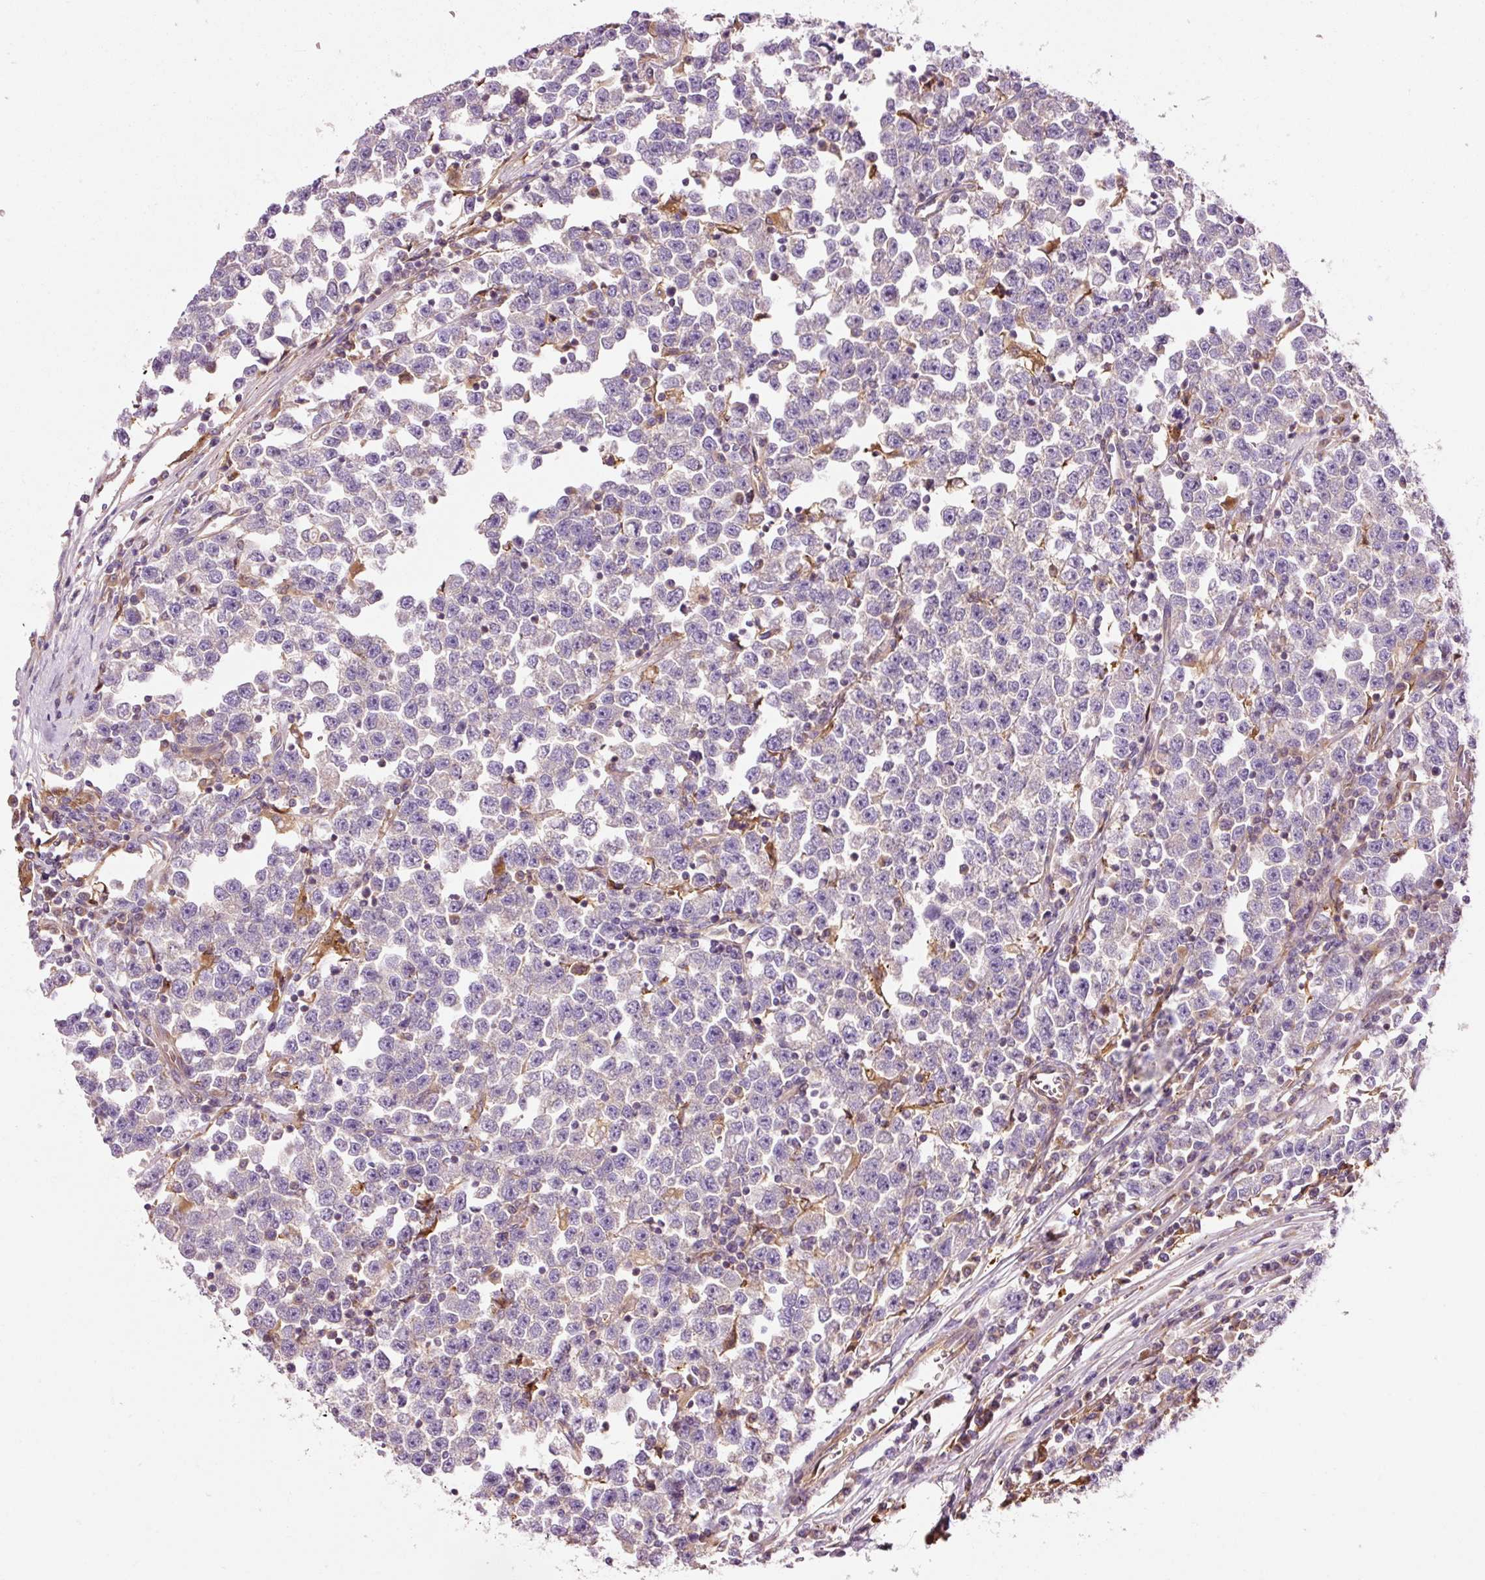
{"staining": {"intensity": "negative", "quantity": "none", "location": "none"}, "tissue": "testis cancer", "cell_type": "Tumor cells", "image_type": "cancer", "snomed": [{"axis": "morphology", "description": "Seminoma, NOS"}, {"axis": "topography", "description": "Testis"}], "caption": "Protein analysis of testis cancer (seminoma) exhibits no significant expression in tumor cells. The staining was performed using DAB to visualize the protein expression in brown, while the nuclei were stained in blue with hematoxylin (Magnification: 20x).", "gene": "NAPA", "patient": {"sex": "male", "age": 43}}